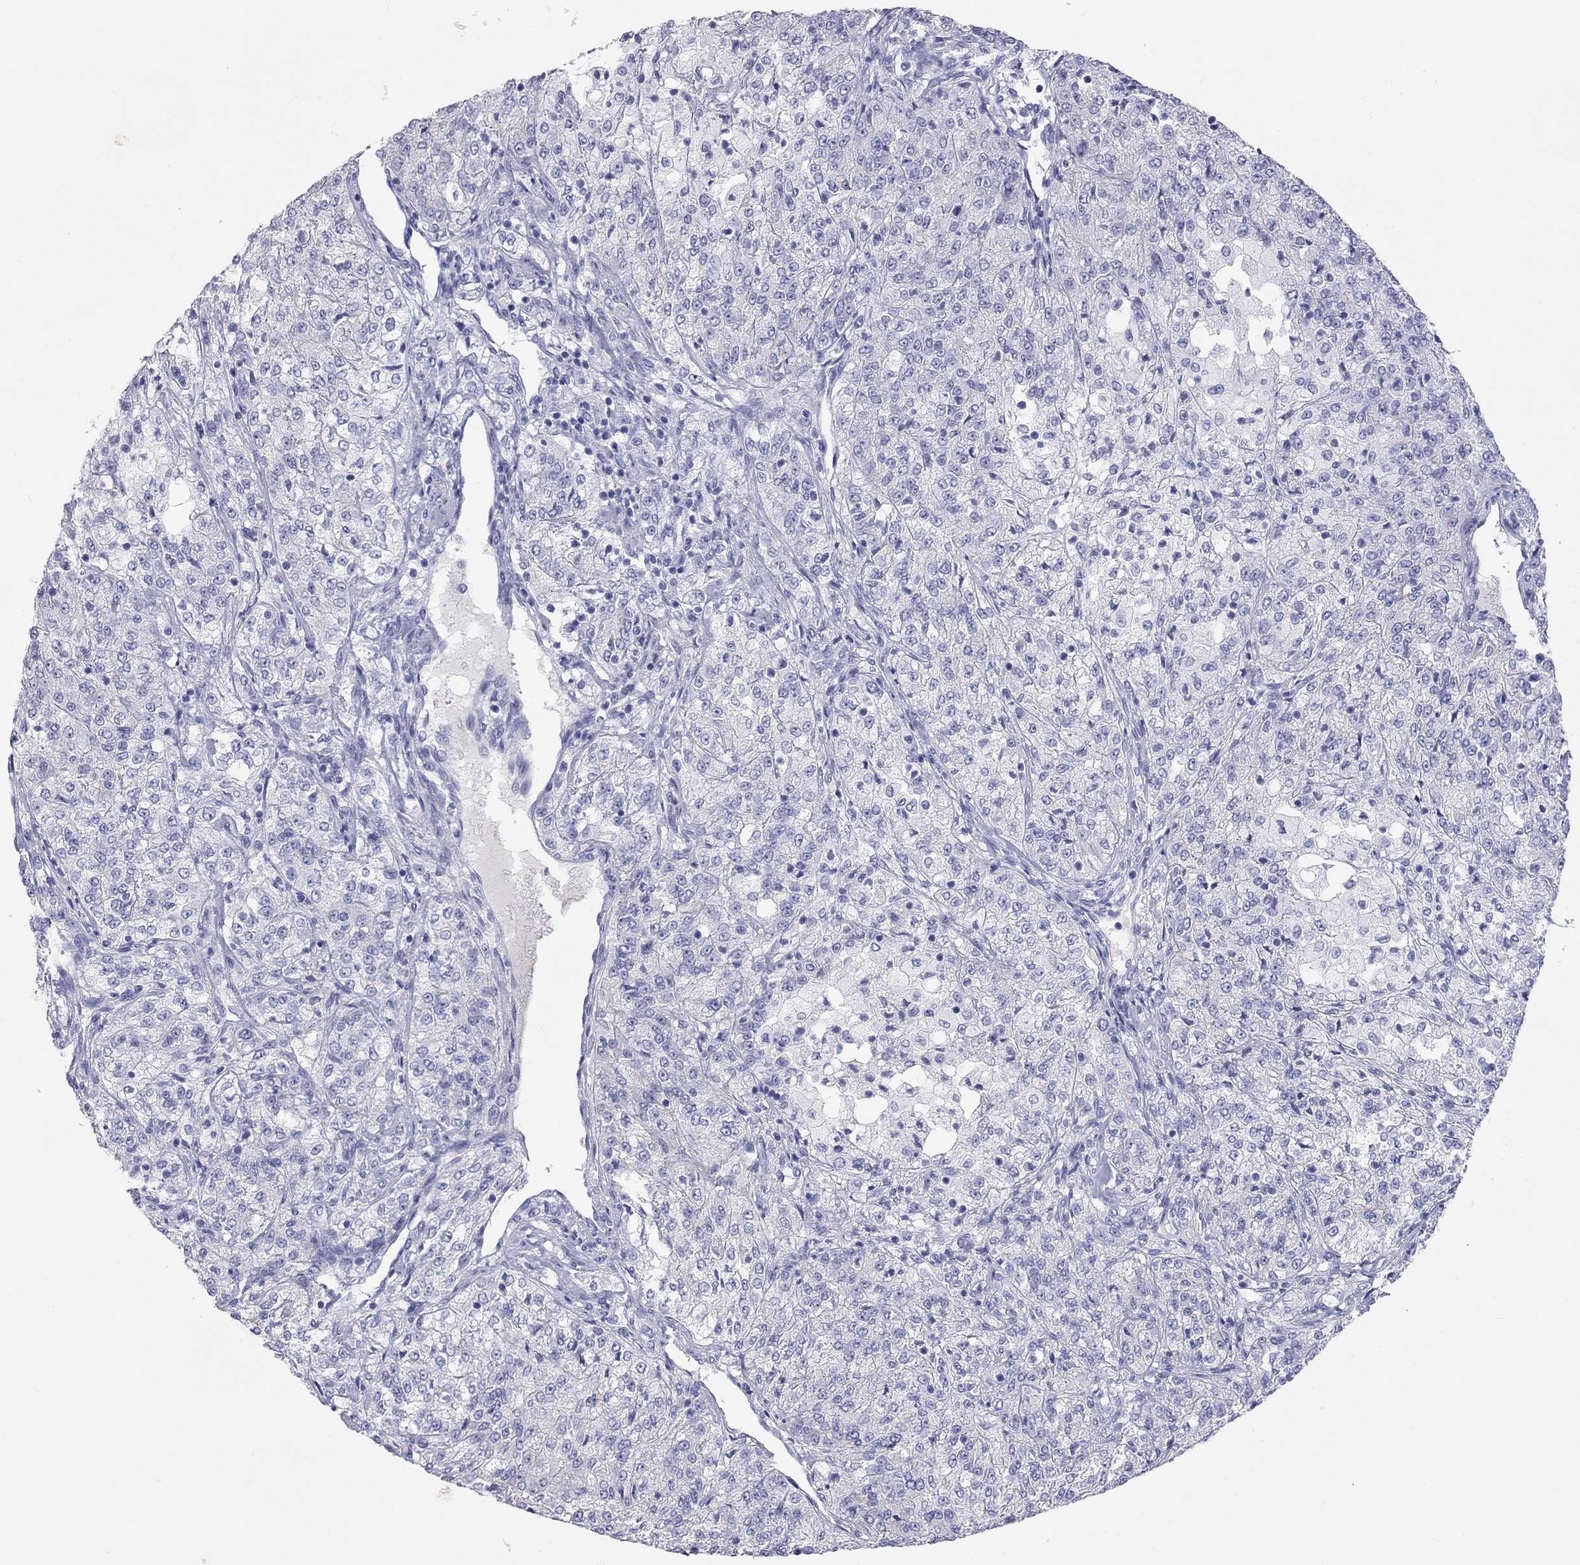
{"staining": {"intensity": "negative", "quantity": "none", "location": "none"}, "tissue": "renal cancer", "cell_type": "Tumor cells", "image_type": "cancer", "snomed": [{"axis": "morphology", "description": "Adenocarcinoma, NOS"}, {"axis": "topography", "description": "Kidney"}], "caption": "Renal adenocarcinoma was stained to show a protein in brown. There is no significant expression in tumor cells.", "gene": "PCDHGC5", "patient": {"sex": "female", "age": 63}}